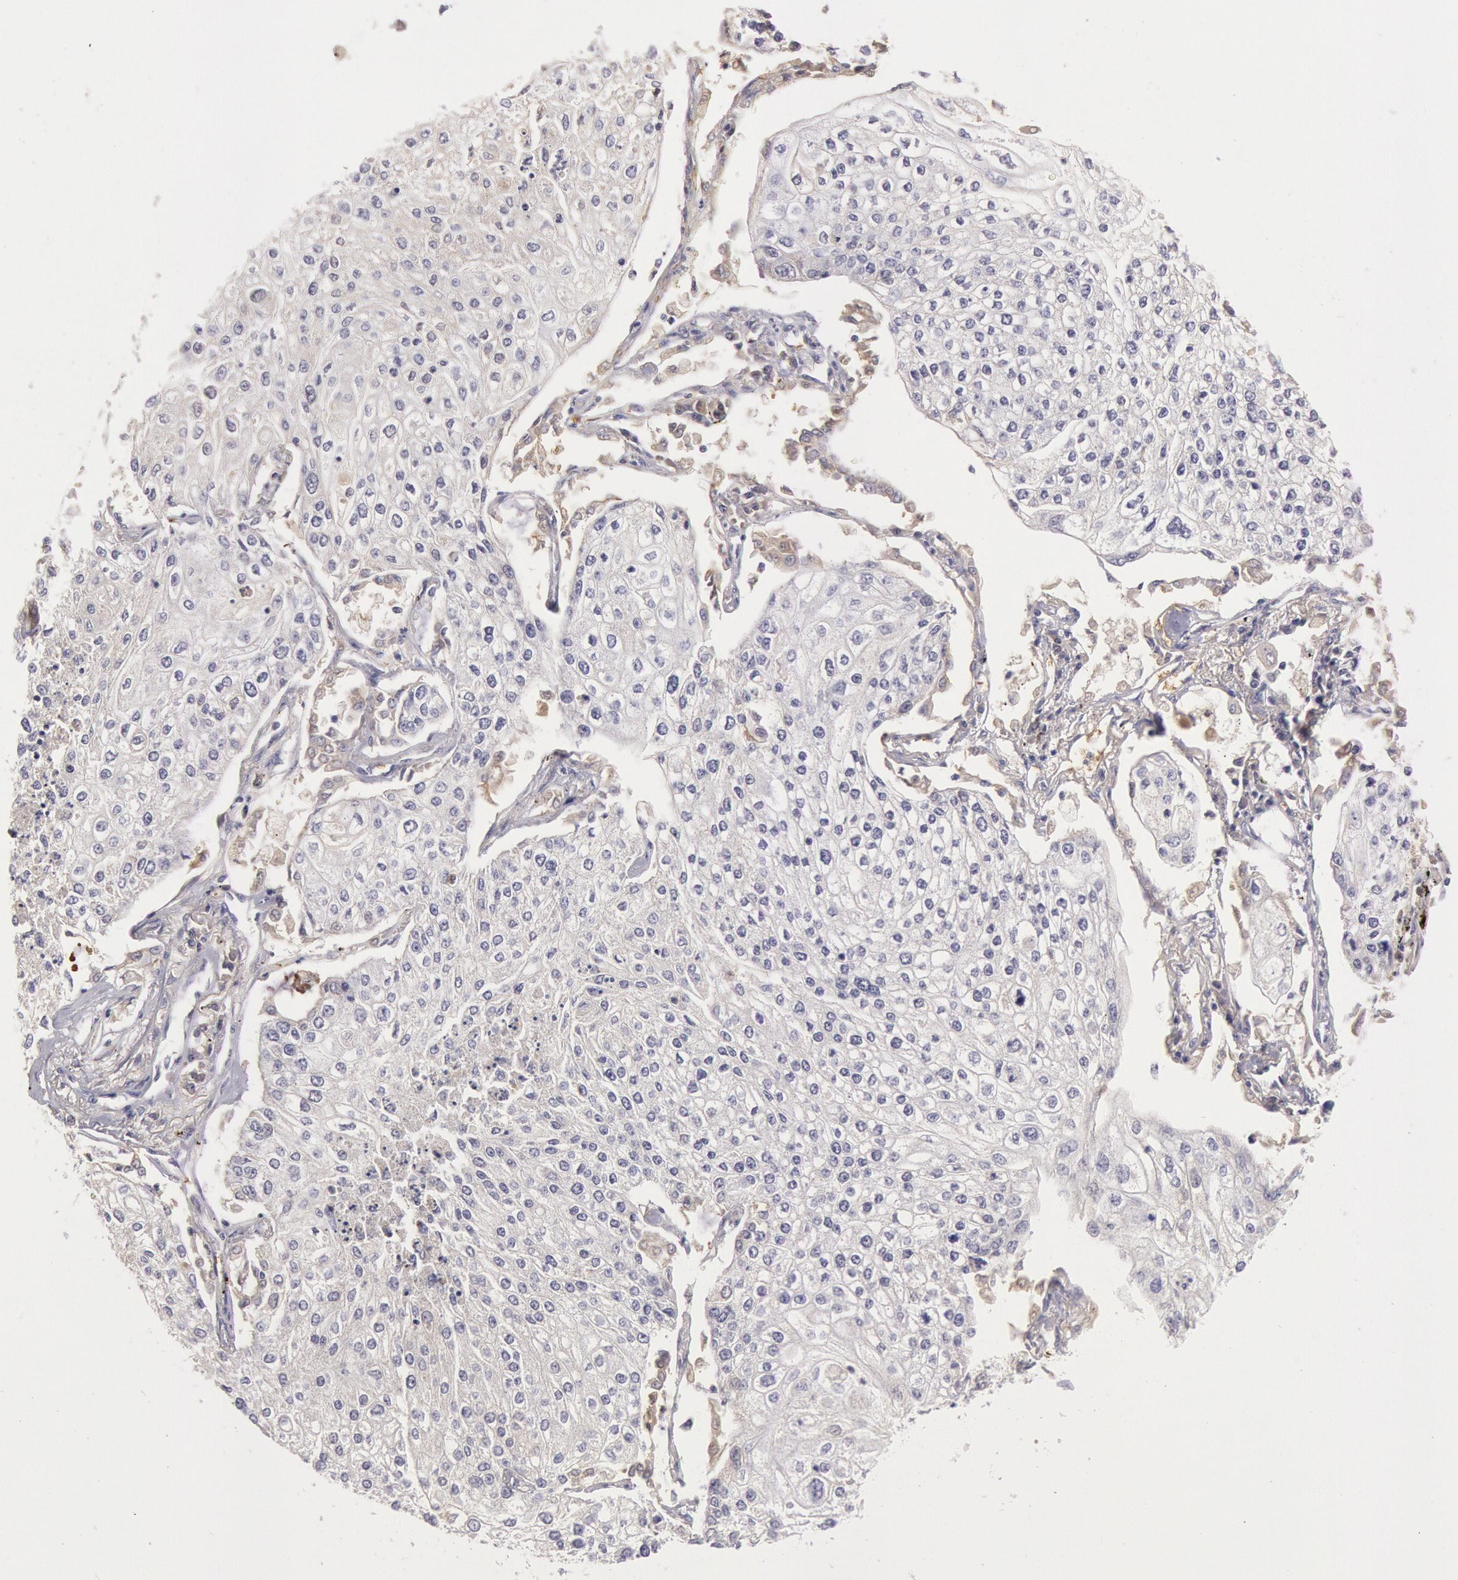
{"staining": {"intensity": "negative", "quantity": "none", "location": "none"}, "tissue": "lung cancer", "cell_type": "Tumor cells", "image_type": "cancer", "snomed": [{"axis": "morphology", "description": "Squamous cell carcinoma, NOS"}, {"axis": "topography", "description": "Lung"}], "caption": "This micrograph is of lung squamous cell carcinoma stained with immunohistochemistry to label a protein in brown with the nuclei are counter-stained blue. There is no staining in tumor cells.", "gene": "C1R", "patient": {"sex": "male", "age": 75}}